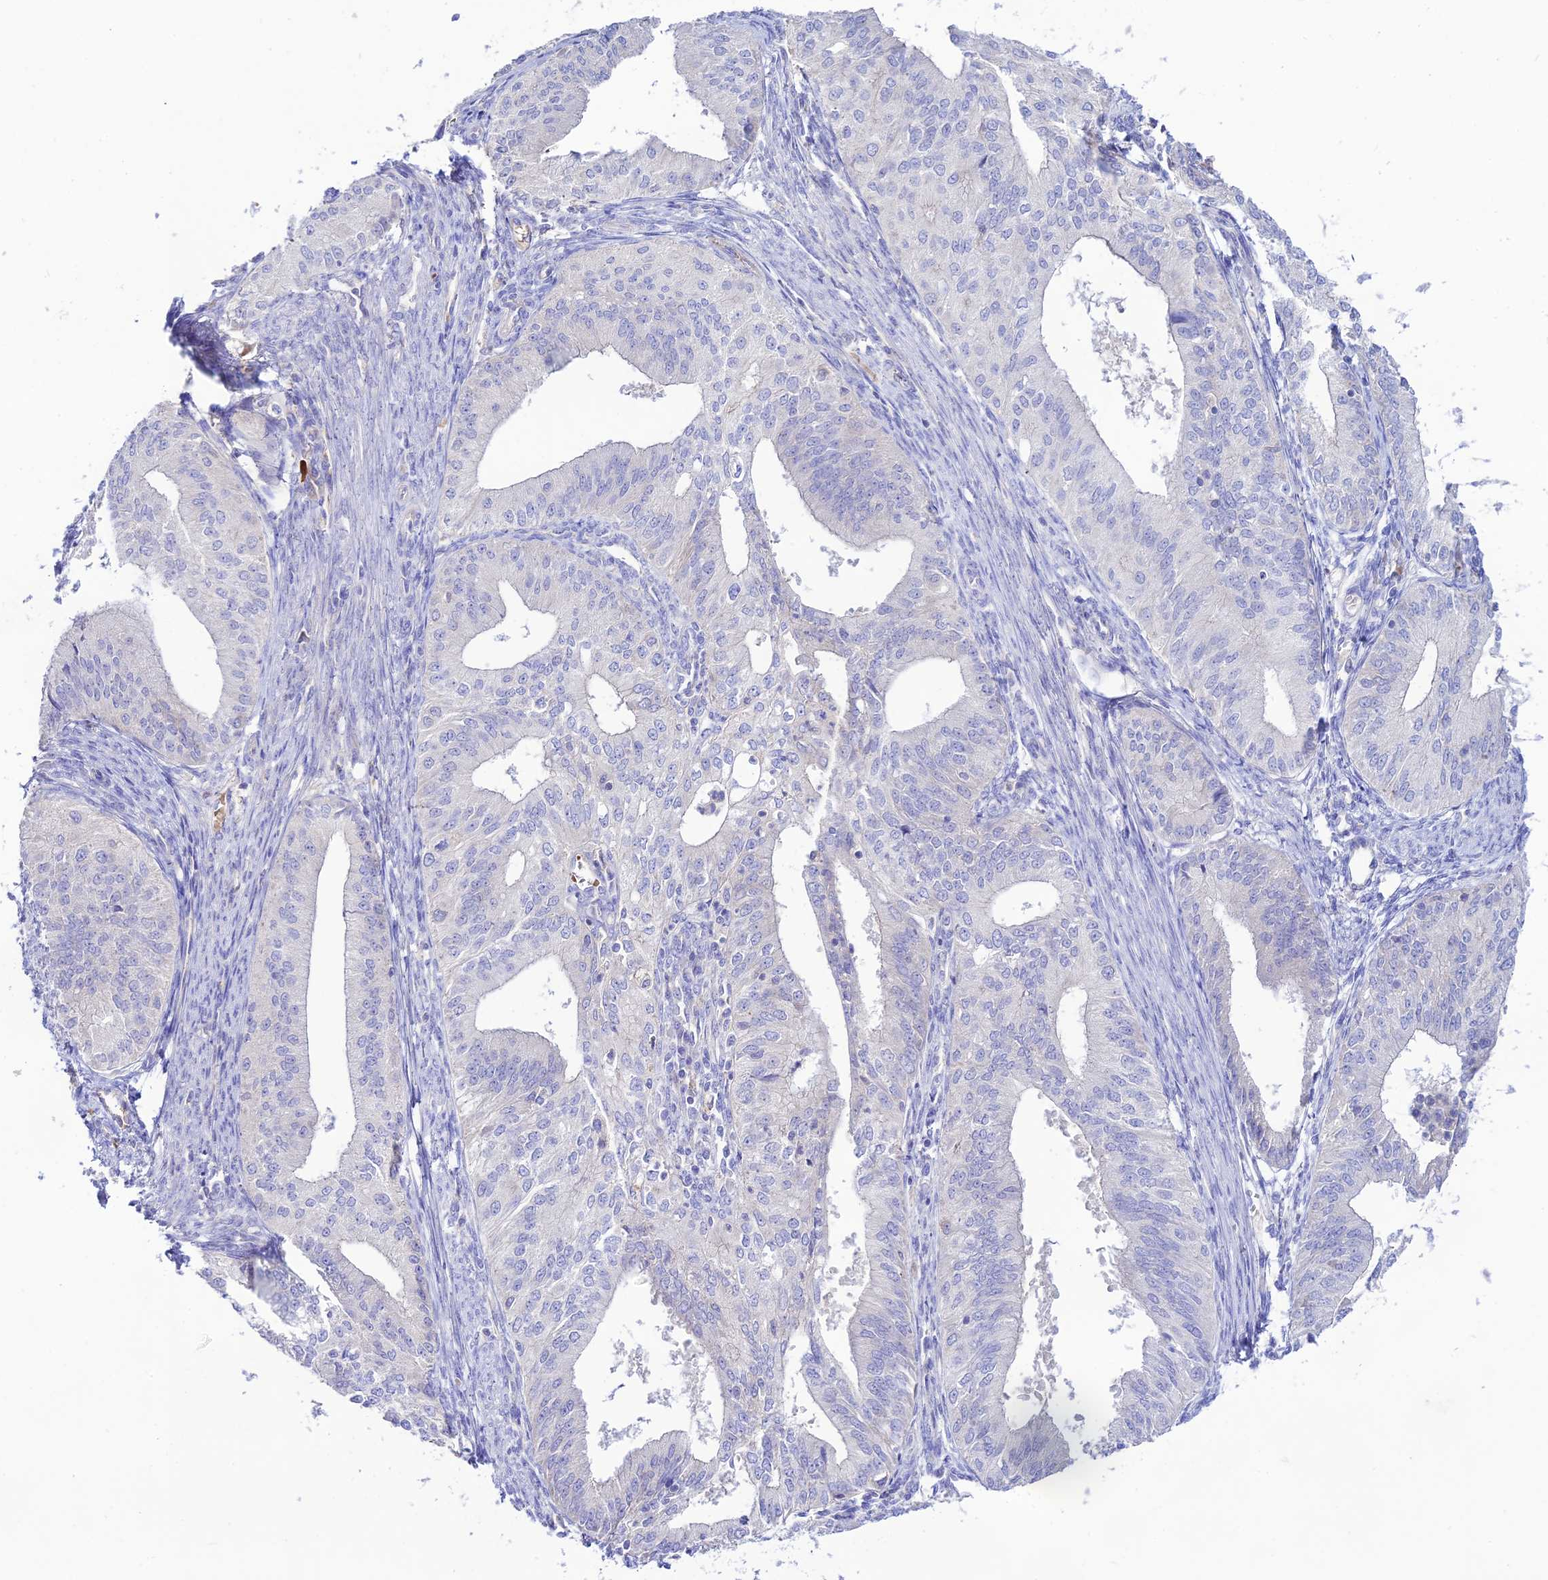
{"staining": {"intensity": "negative", "quantity": "none", "location": "none"}, "tissue": "endometrial cancer", "cell_type": "Tumor cells", "image_type": "cancer", "snomed": [{"axis": "morphology", "description": "Adenocarcinoma, NOS"}, {"axis": "topography", "description": "Endometrium"}], "caption": "This image is of endometrial cancer stained with IHC to label a protein in brown with the nuclei are counter-stained blue. There is no staining in tumor cells.", "gene": "NLRP9", "patient": {"sex": "female", "age": 50}}